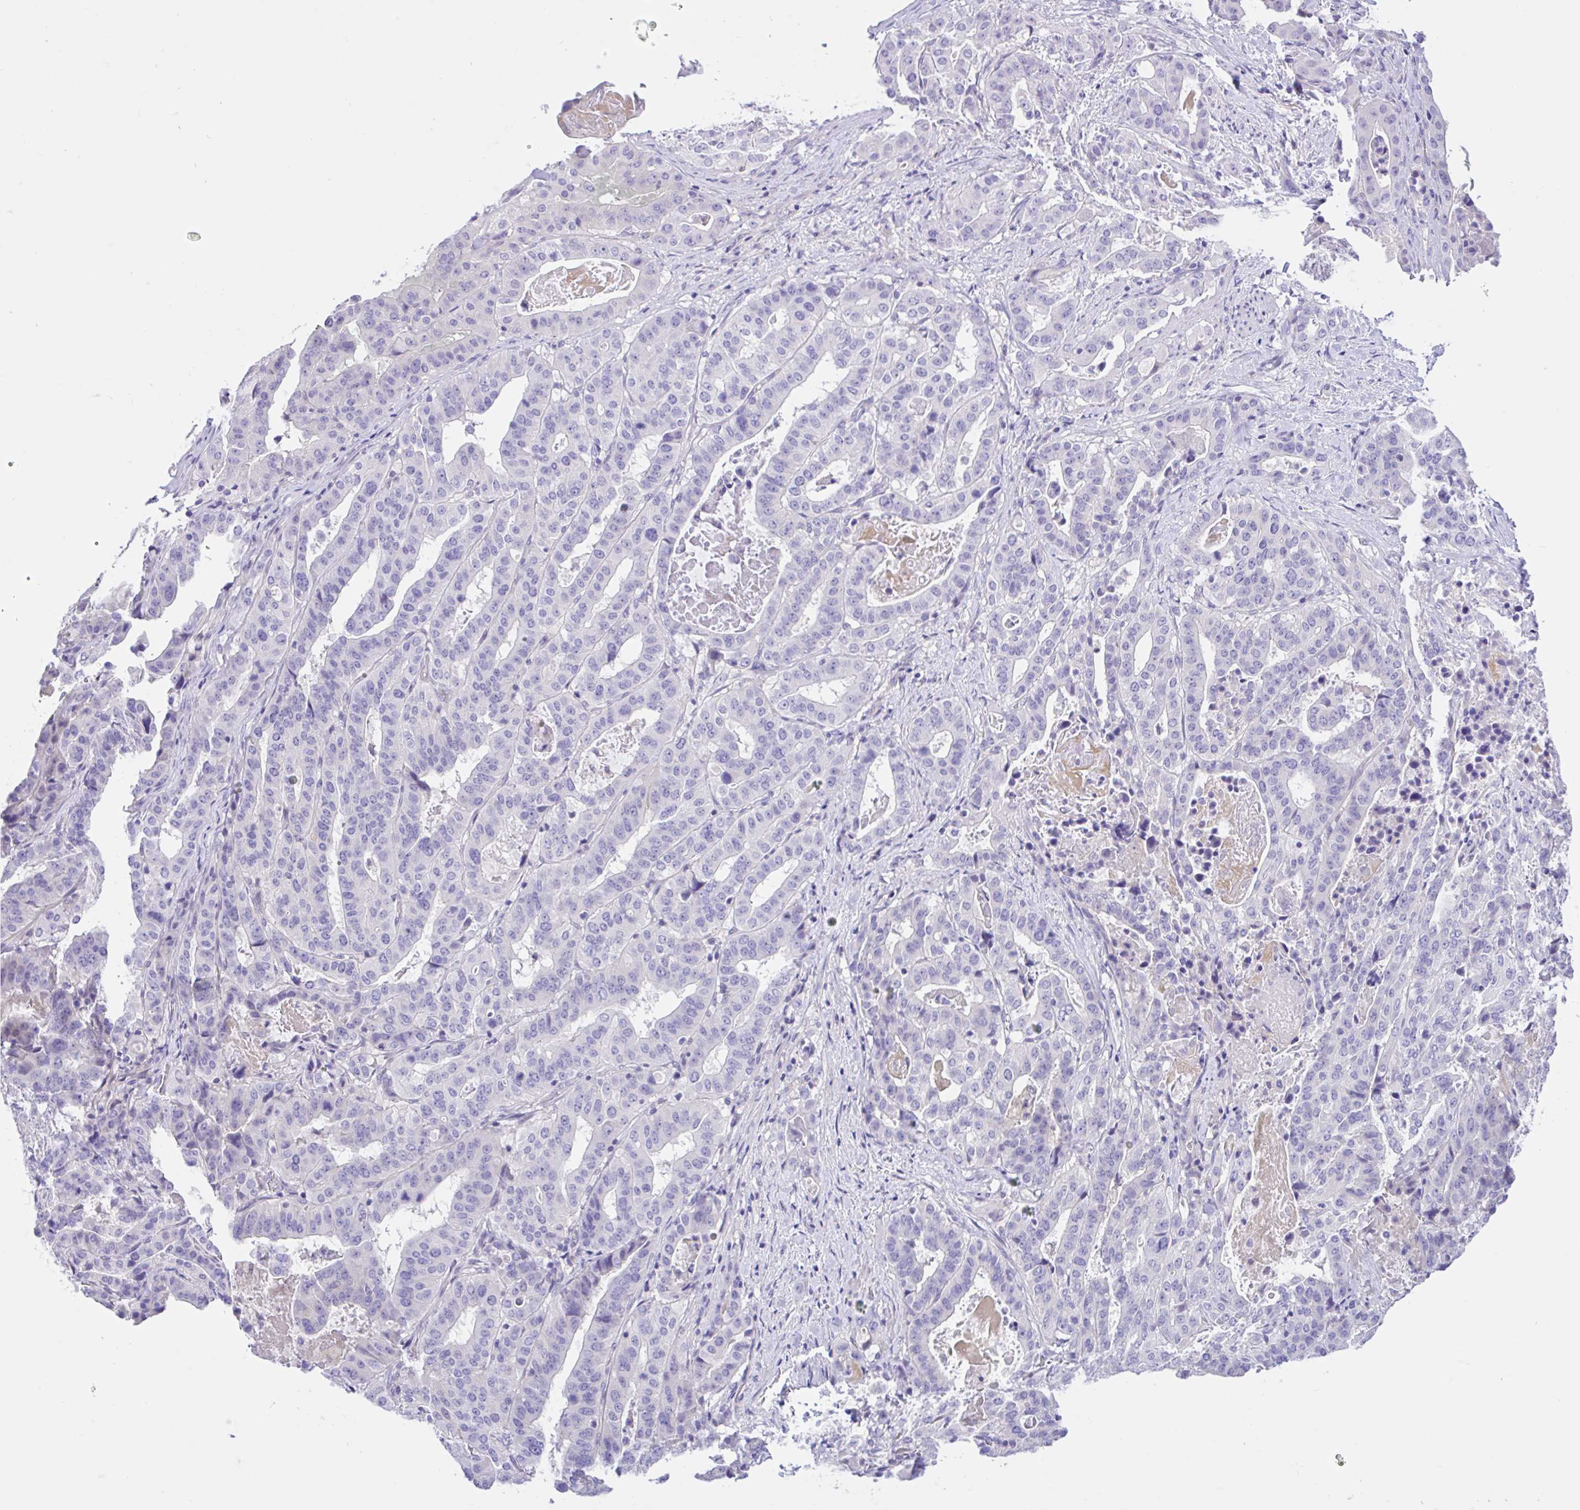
{"staining": {"intensity": "negative", "quantity": "none", "location": "none"}, "tissue": "stomach cancer", "cell_type": "Tumor cells", "image_type": "cancer", "snomed": [{"axis": "morphology", "description": "Adenocarcinoma, NOS"}, {"axis": "topography", "description": "Stomach"}], "caption": "The micrograph demonstrates no staining of tumor cells in adenocarcinoma (stomach).", "gene": "ANO4", "patient": {"sex": "male", "age": 48}}